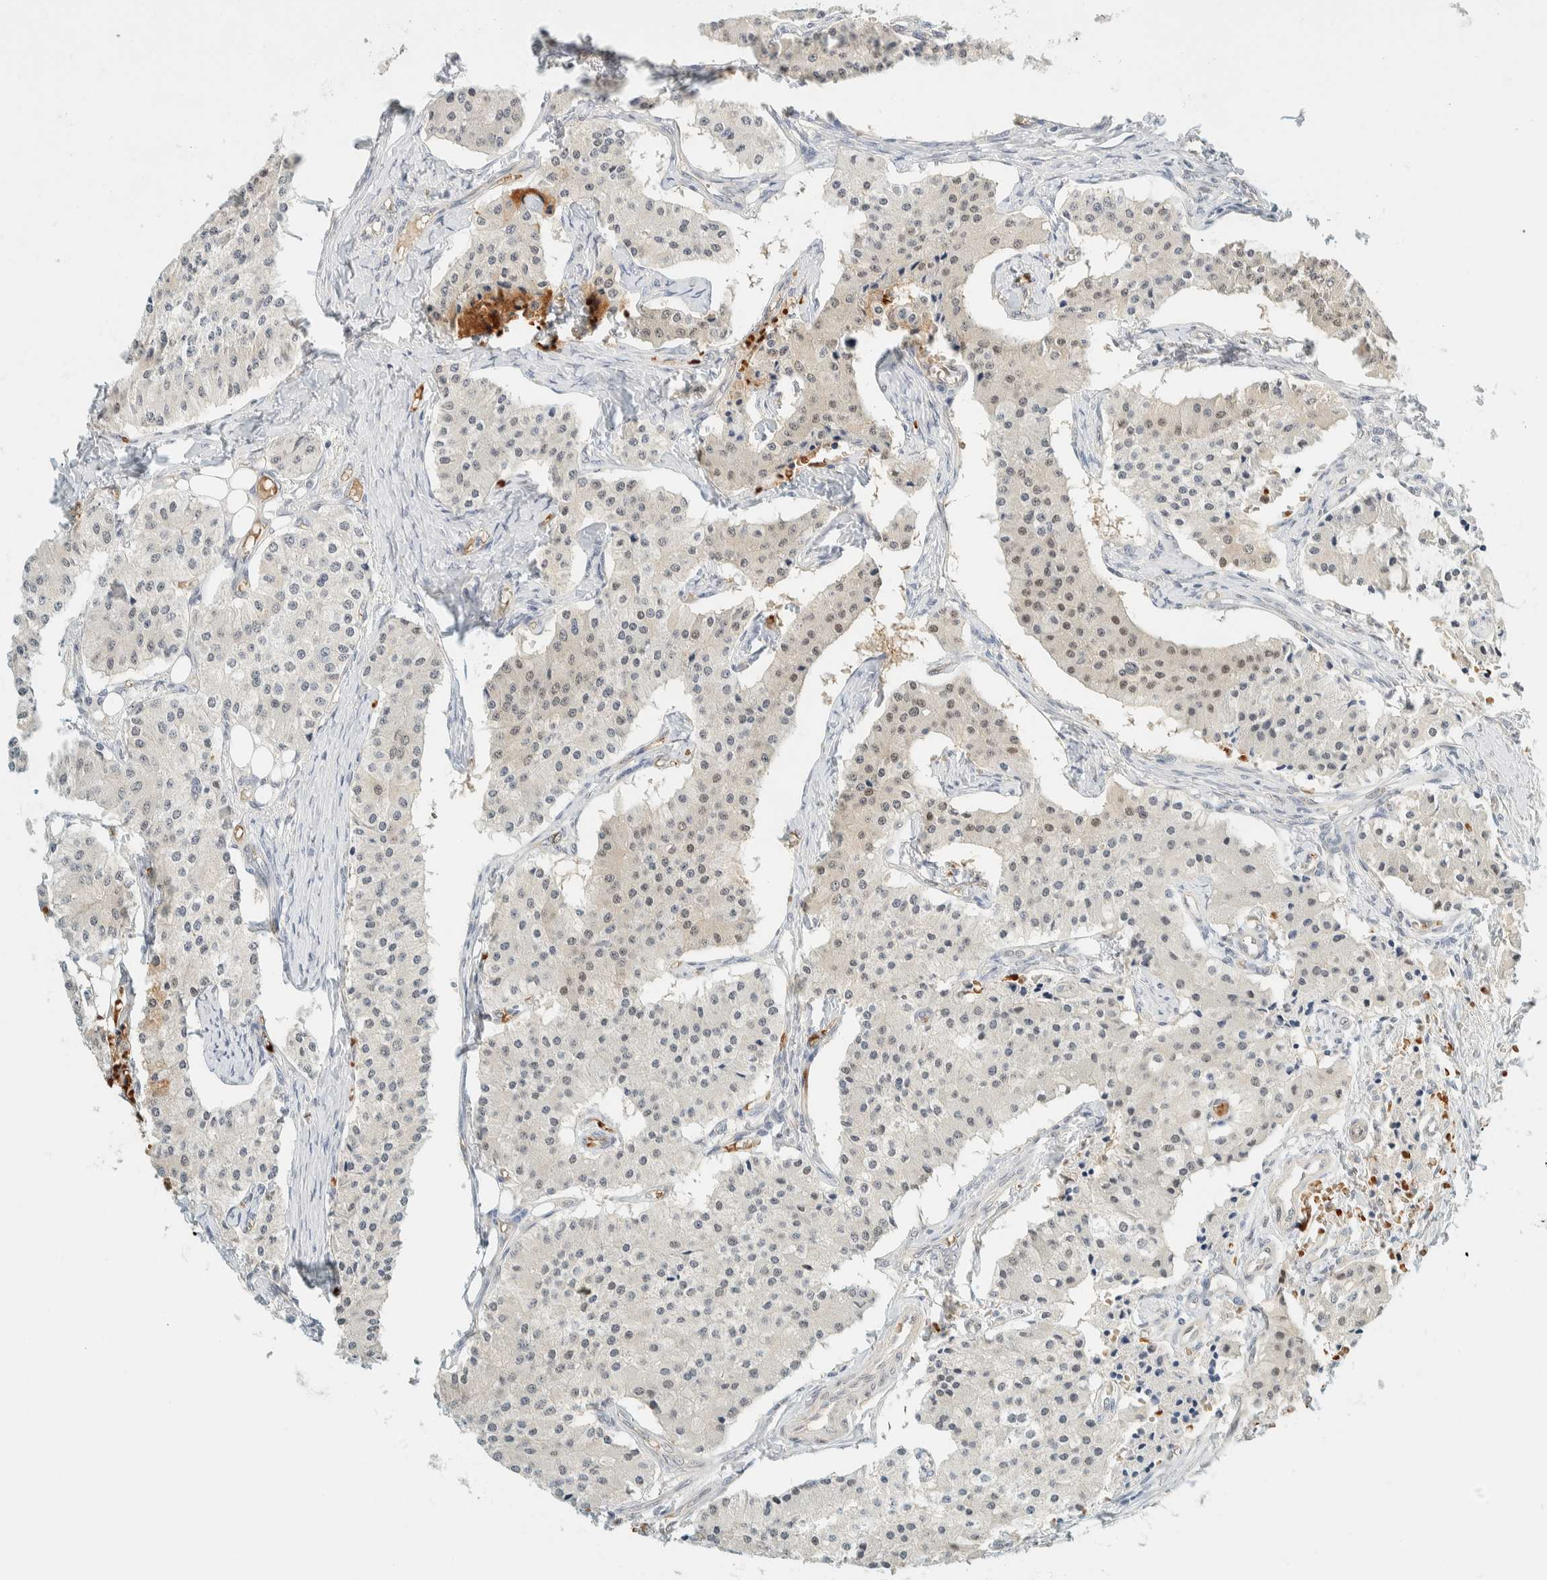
{"staining": {"intensity": "weak", "quantity": "25%-75%", "location": "nuclear"}, "tissue": "carcinoid", "cell_type": "Tumor cells", "image_type": "cancer", "snomed": [{"axis": "morphology", "description": "Carcinoid, malignant, NOS"}, {"axis": "topography", "description": "Colon"}], "caption": "Immunohistochemistry (IHC) micrograph of neoplastic tissue: human malignant carcinoid stained using immunohistochemistry (IHC) demonstrates low levels of weak protein expression localized specifically in the nuclear of tumor cells, appearing as a nuclear brown color.", "gene": "TSTD2", "patient": {"sex": "female", "age": 52}}